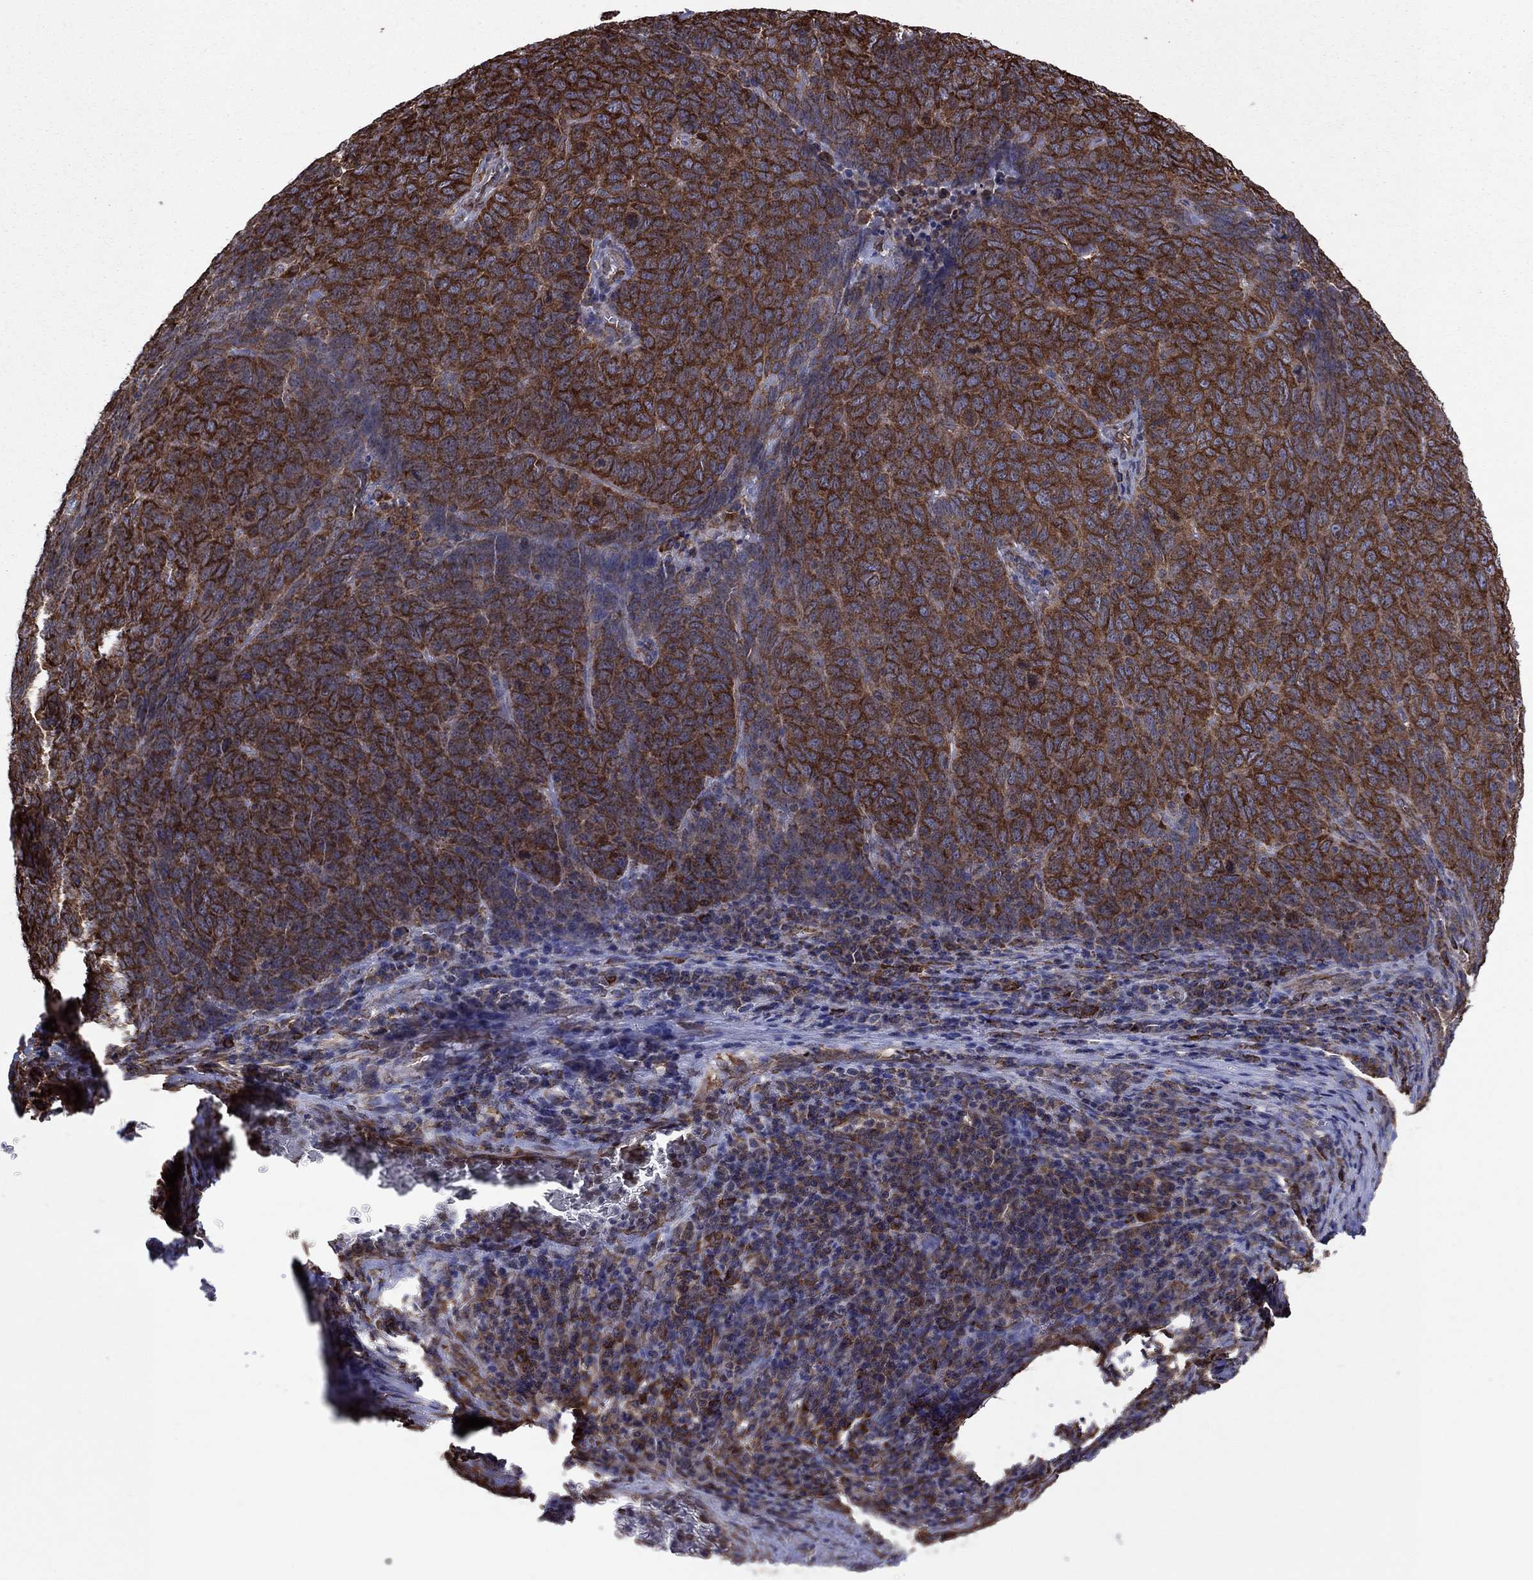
{"staining": {"intensity": "strong", "quantity": ">75%", "location": "cytoplasmic/membranous"}, "tissue": "skin cancer", "cell_type": "Tumor cells", "image_type": "cancer", "snomed": [{"axis": "morphology", "description": "Squamous cell carcinoma, NOS"}, {"axis": "topography", "description": "Skin"}, {"axis": "topography", "description": "Anal"}], "caption": "Protein expression analysis of human skin squamous cell carcinoma reveals strong cytoplasmic/membranous positivity in approximately >75% of tumor cells. The protein is stained brown, and the nuclei are stained in blue (DAB IHC with brightfield microscopy, high magnification).", "gene": "YBX1", "patient": {"sex": "female", "age": 51}}